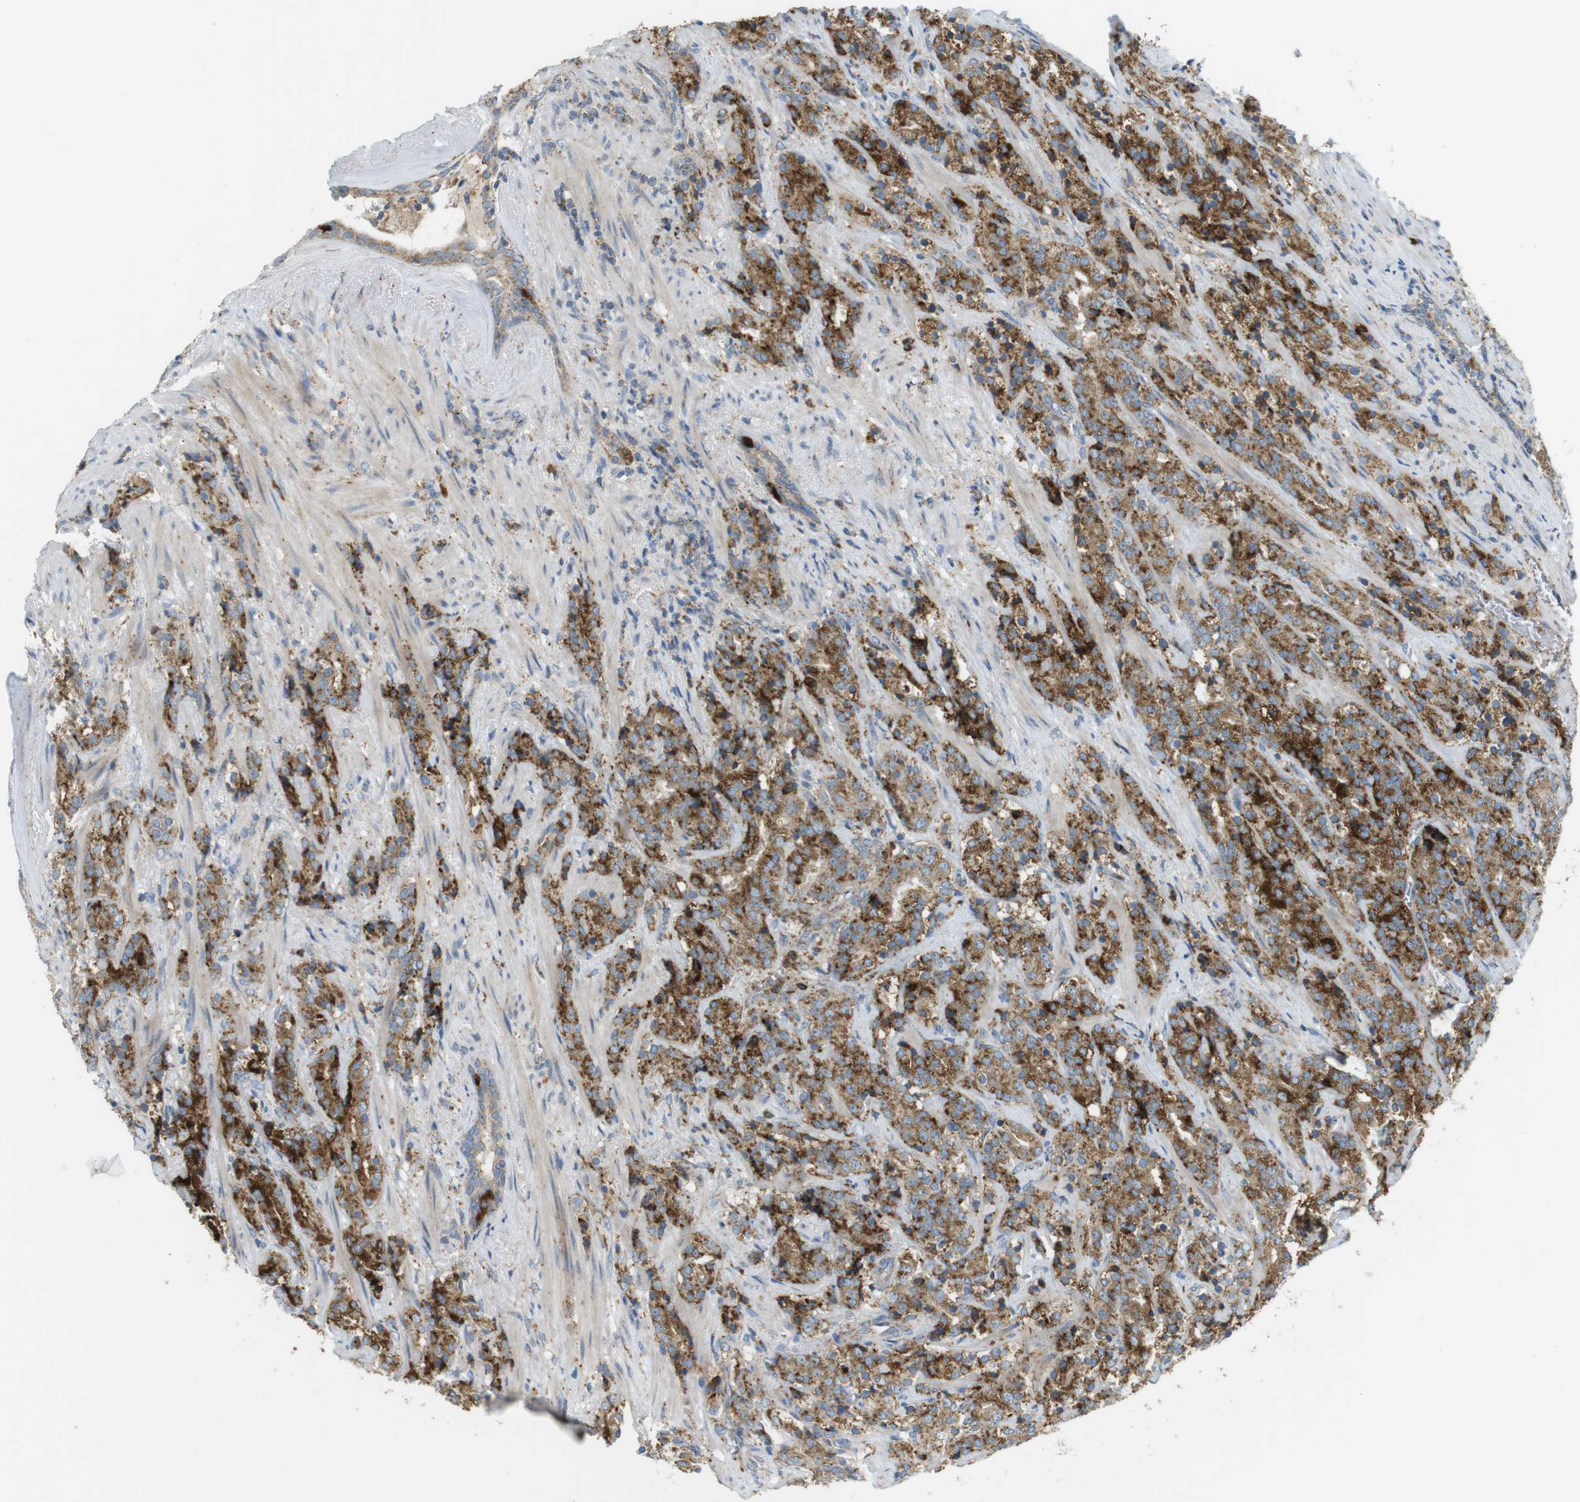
{"staining": {"intensity": "strong", "quantity": ">75%", "location": "cytoplasmic/membranous"}, "tissue": "prostate cancer", "cell_type": "Tumor cells", "image_type": "cancer", "snomed": [{"axis": "morphology", "description": "Adenocarcinoma, High grade"}, {"axis": "topography", "description": "Prostate"}], "caption": "This image reveals IHC staining of human prostate cancer, with high strong cytoplasmic/membranous positivity in approximately >75% of tumor cells.", "gene": "LAMP1", "patient": {"sex": "male", "age": 71}}